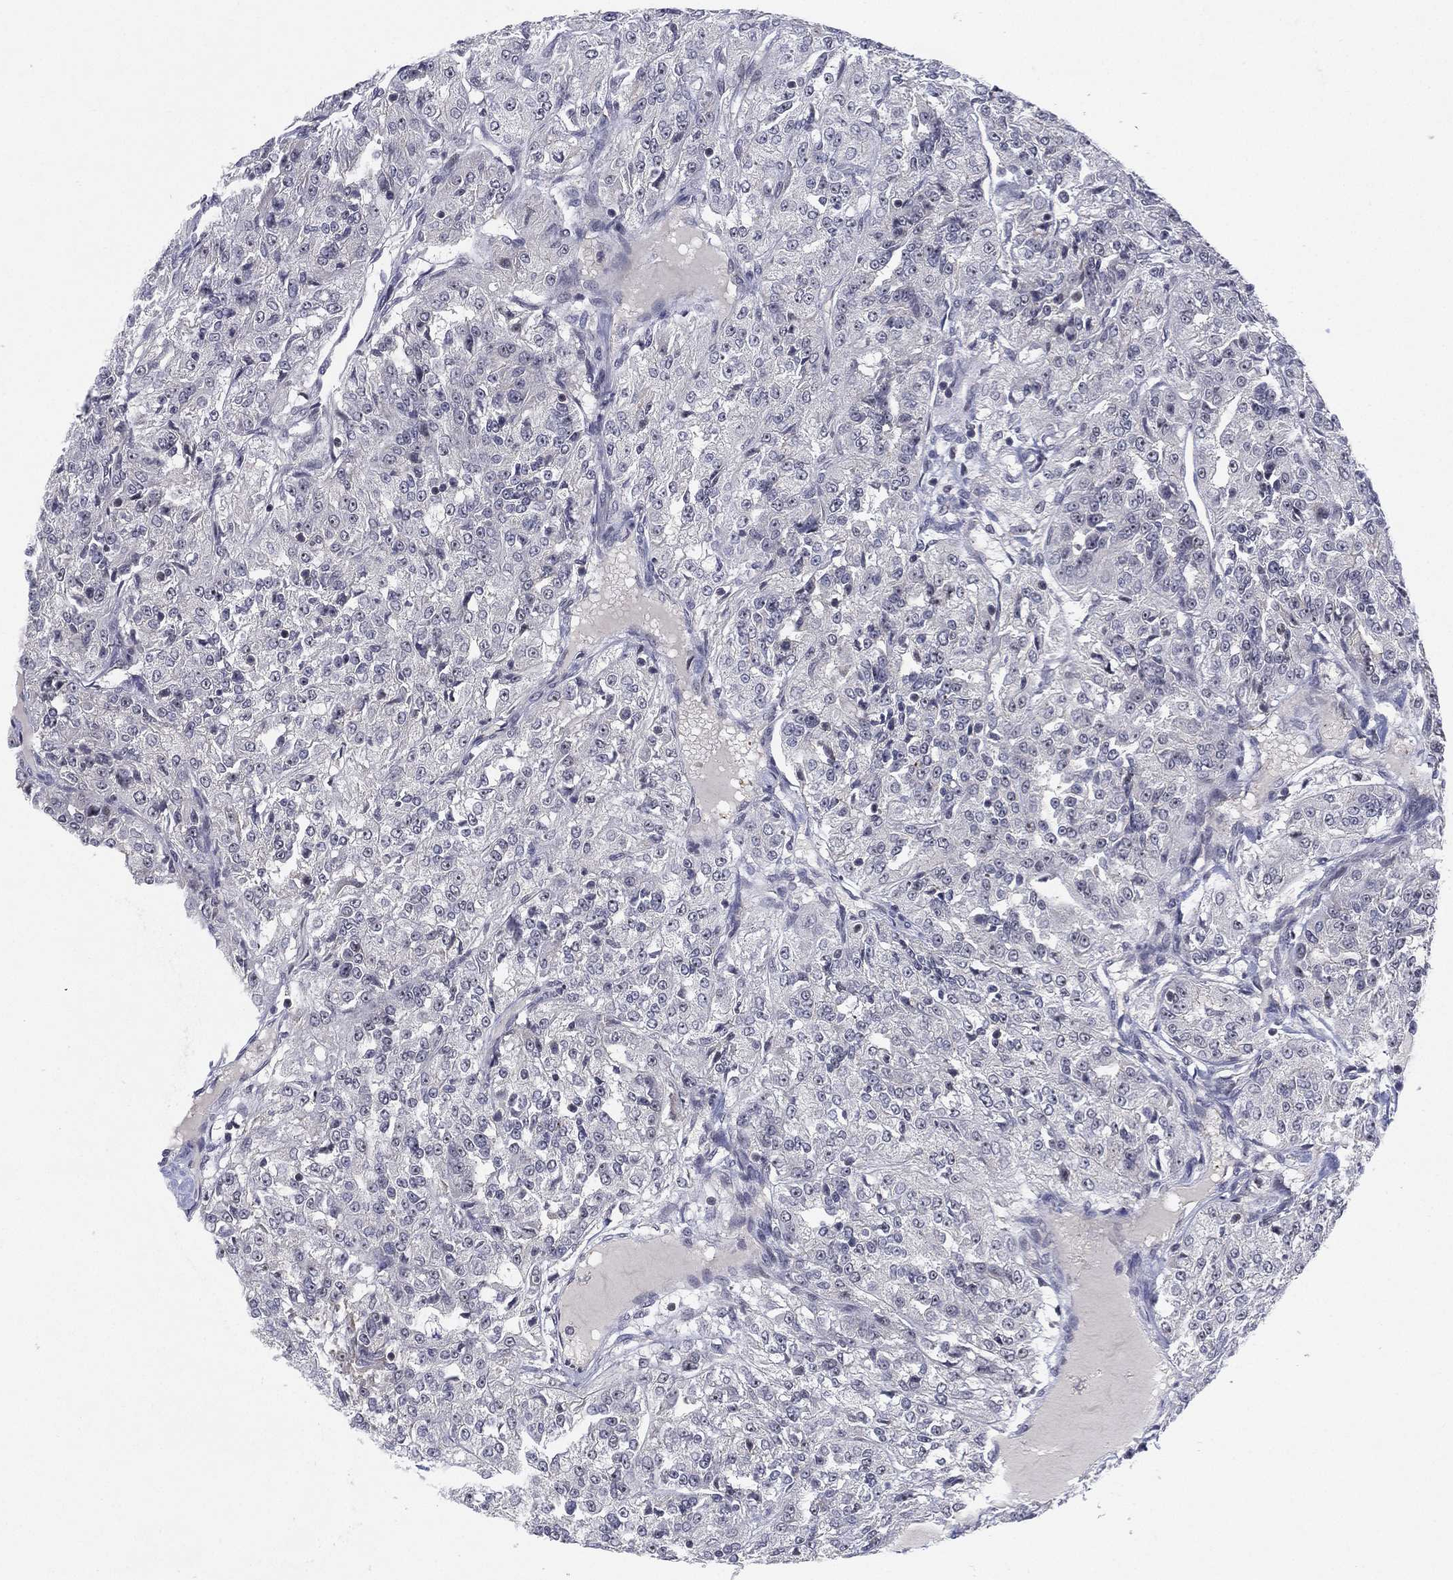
{"staining": {"intensity": "negative", "quantity": "none", "location": "none"}, "tissue": "renal cancer", "cell_type": "Tumor cells", "image_type": "cancer", "snomed": [{"axis": "morphology", "description": "Adenocarcinoma, NOS"}, {"axis": "topography", "description": "Kidney"}], "caption": "There is no significant expression in tumor cells of adenocarcinoma (renal).", "gene": "DGCR8", "patient": {"sex": "female", "age": 63}}